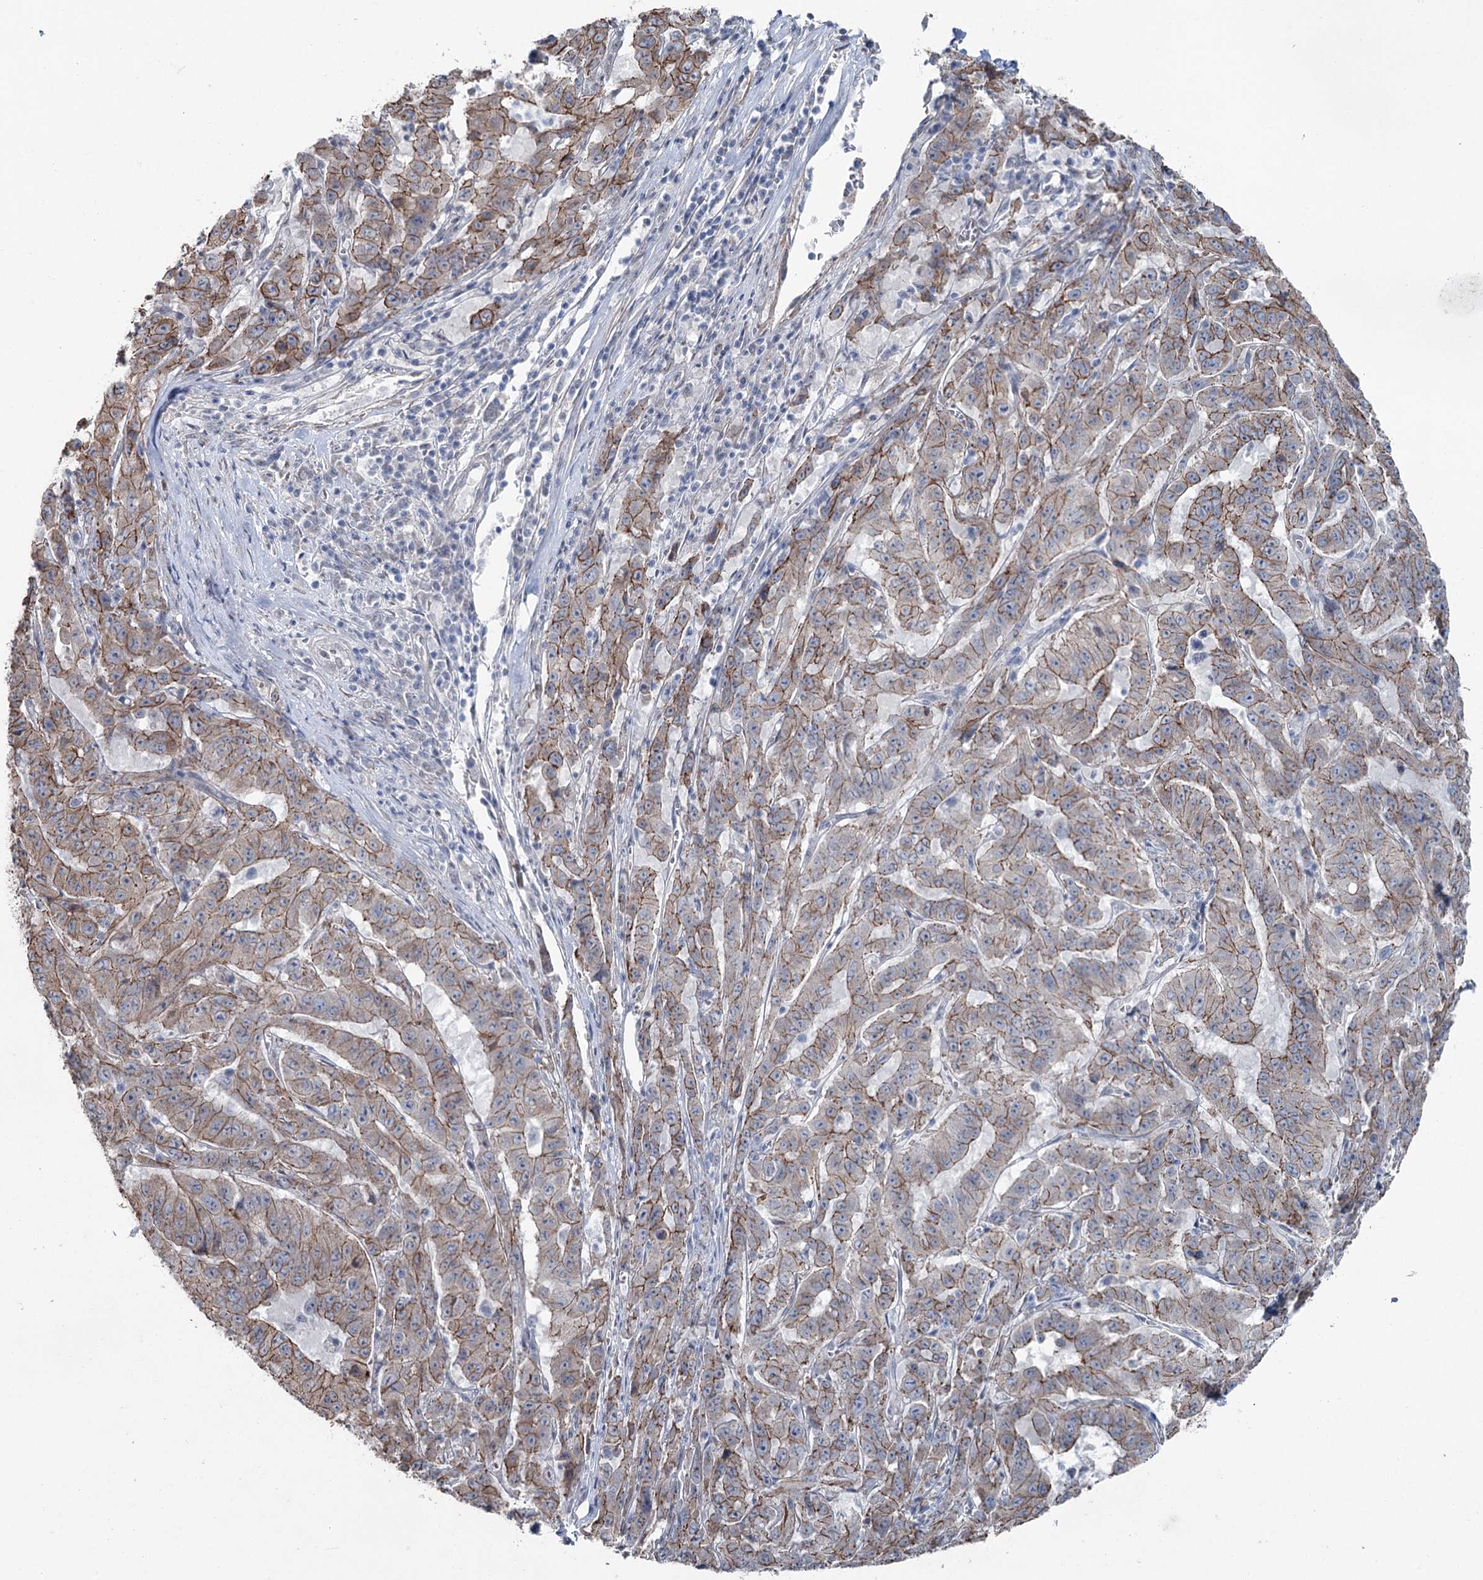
{"staining": {"intensity": "moderate", "quantity": ">75%", "location": "cytoplasmic/membranous"}, "tissue": "pancreatic cancer", "cell_type": "Tumor cells", "image_type": "cancer", "snomed": [{"axis": "morphology", "description": "Adenocarcinoma, NOS"}, {"axis": "topography", "description": "Pancreas"}], "caption": "IHC histopathology image of human adenocarcinoma (pancreatic) stained for a protein (brown), which reveals medium levels of moderate cytoplasmic/membranous expression in approximately >75% of tumor cells.", "gene": "FAM120B", "patient": {"sex": "male", "age": 63}}